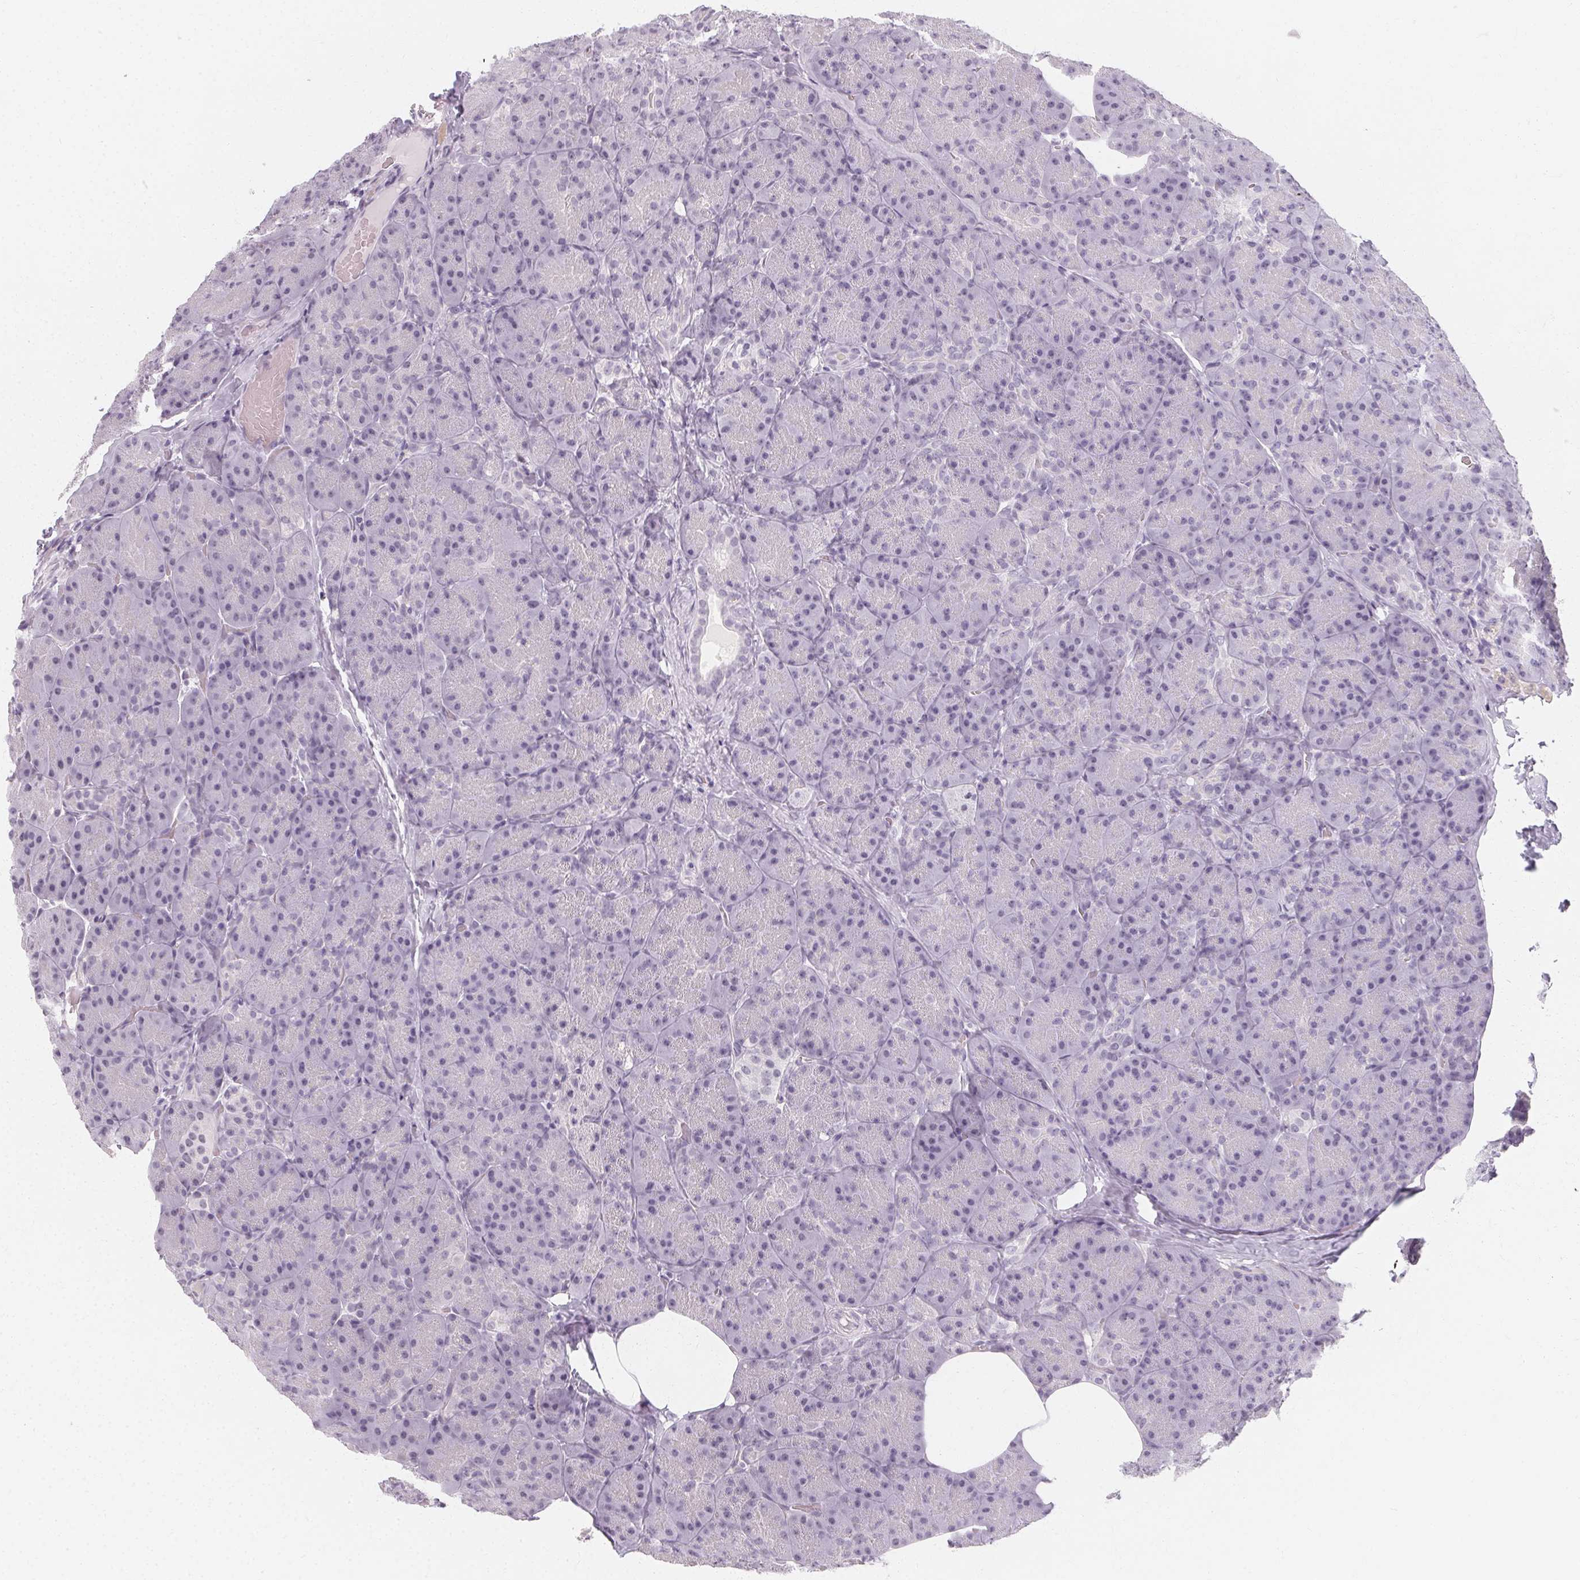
{"staining": {"intensity": "negative", "quantity": "none", "location": "none"}, "tissue": "pancreas", "cell_type": "Exocrine glandular cells", "image_type": "normal", "snomed": [{"axis": "morphology", "description": "Normal tissue, NOS"}, {"axis": "topography", "description": "Pancreas"}], "caption": "A high-resolution histopathology image shows immunohistochemistry staining of unremarkable pancreas, which demonstrates no significant expression in exocrine glandular cells. Brightfield microscopy of immunohistochemistry (IHC) stained with DAB (brown) and hematoxylin (blue), captured at high magnification.", "gene": "SYNPR", "patient": {"sex": "male", "age": 57}}